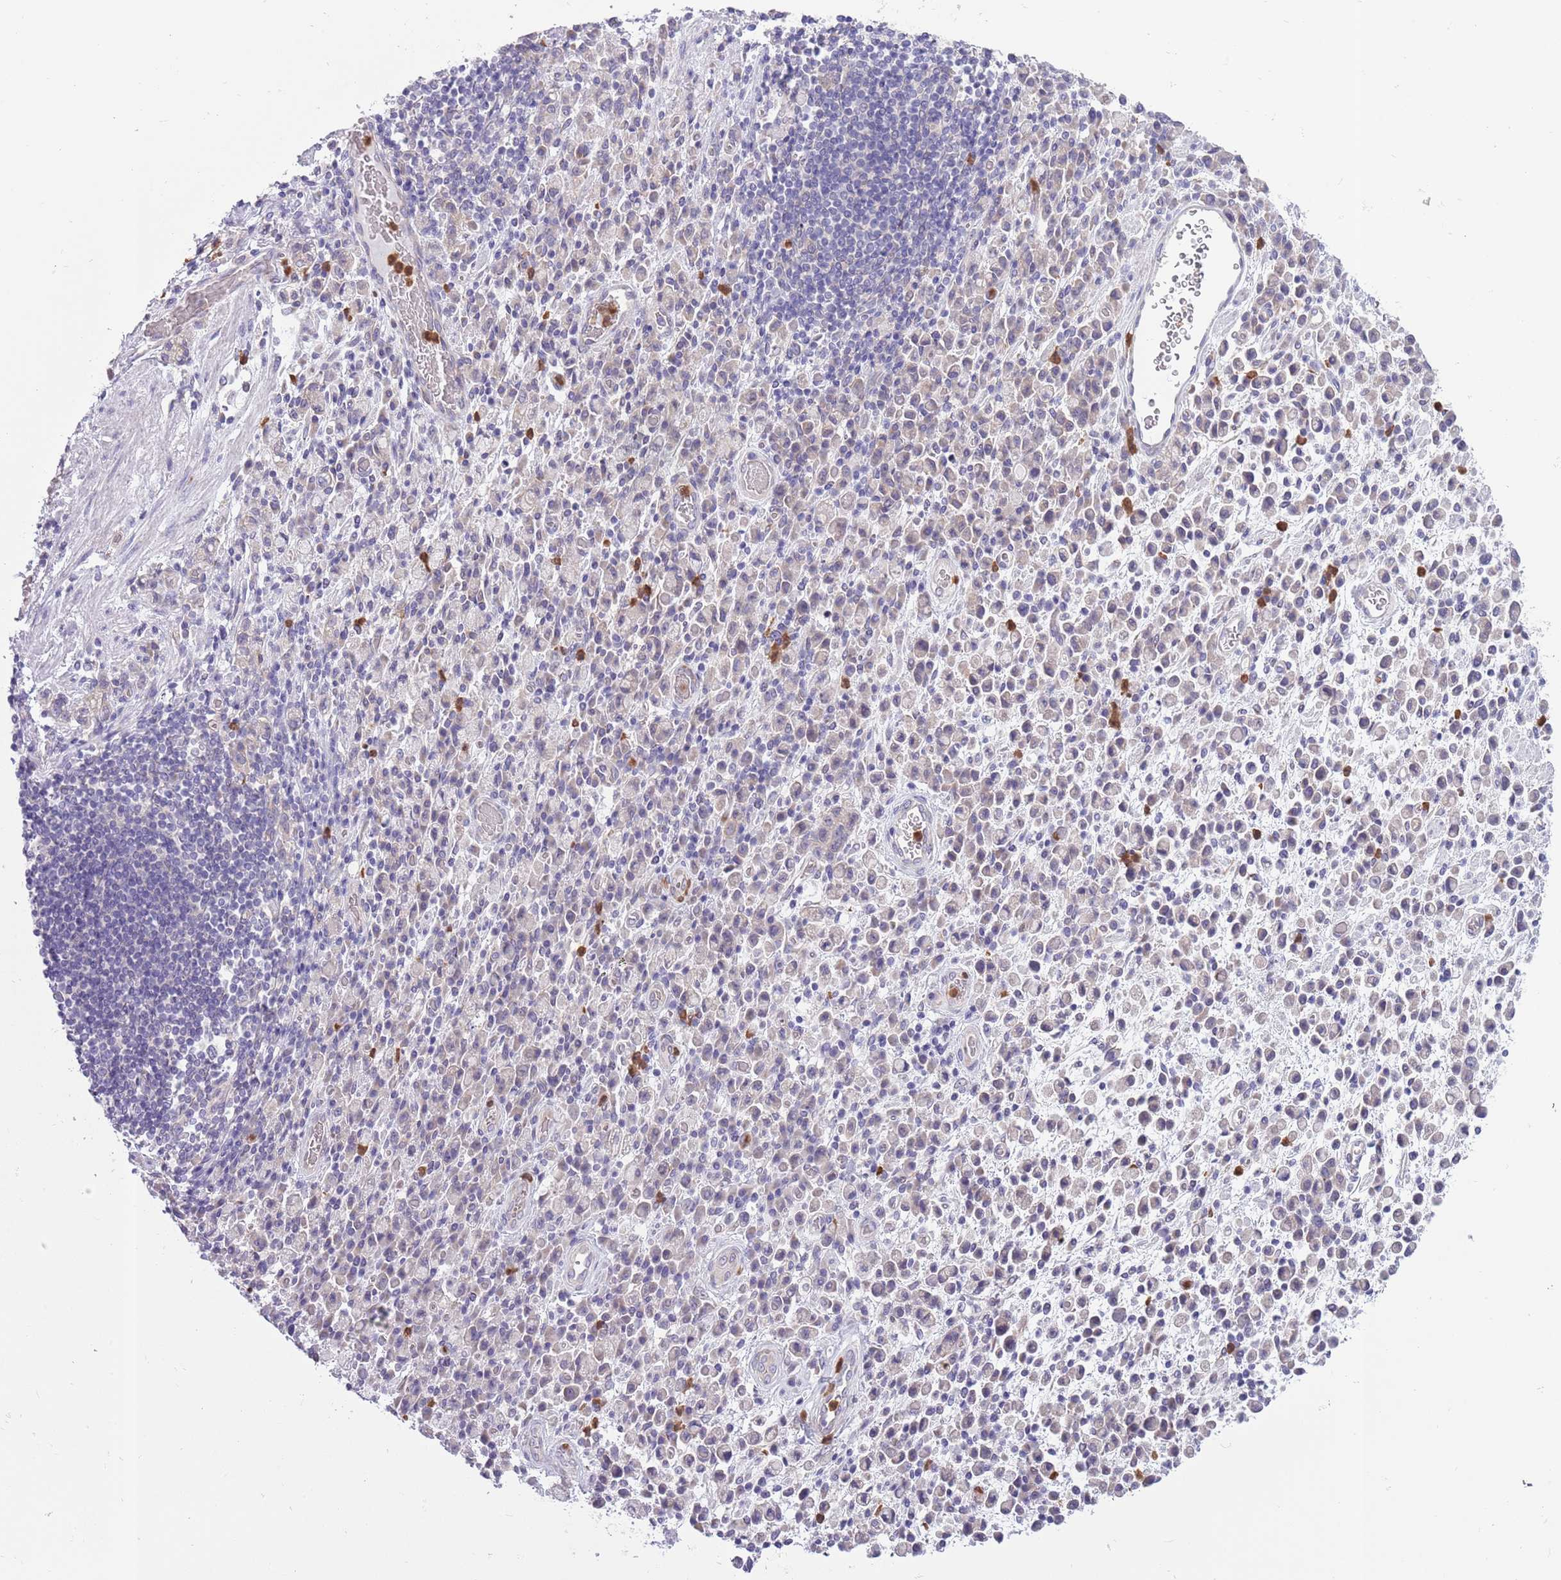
{"staining": {"intensity": "negative", "quantity": "none", "location": "none"}, "tissue": "stomach cancer", "cell_type": "Tumor cells", "image_type": "cancer", "snomed": [{"axis": "morphology", "description": "Adenocarcinoma, NOS"}, {"axis": "topography", "description": "Stomach"}], "caption": "Immunohistochemistry (IHC) of human stomach adenocarcinoma displays no expression in tumor cells.", "gene": "ZFP2", "patient": {"sex": "male", "age": 77}}